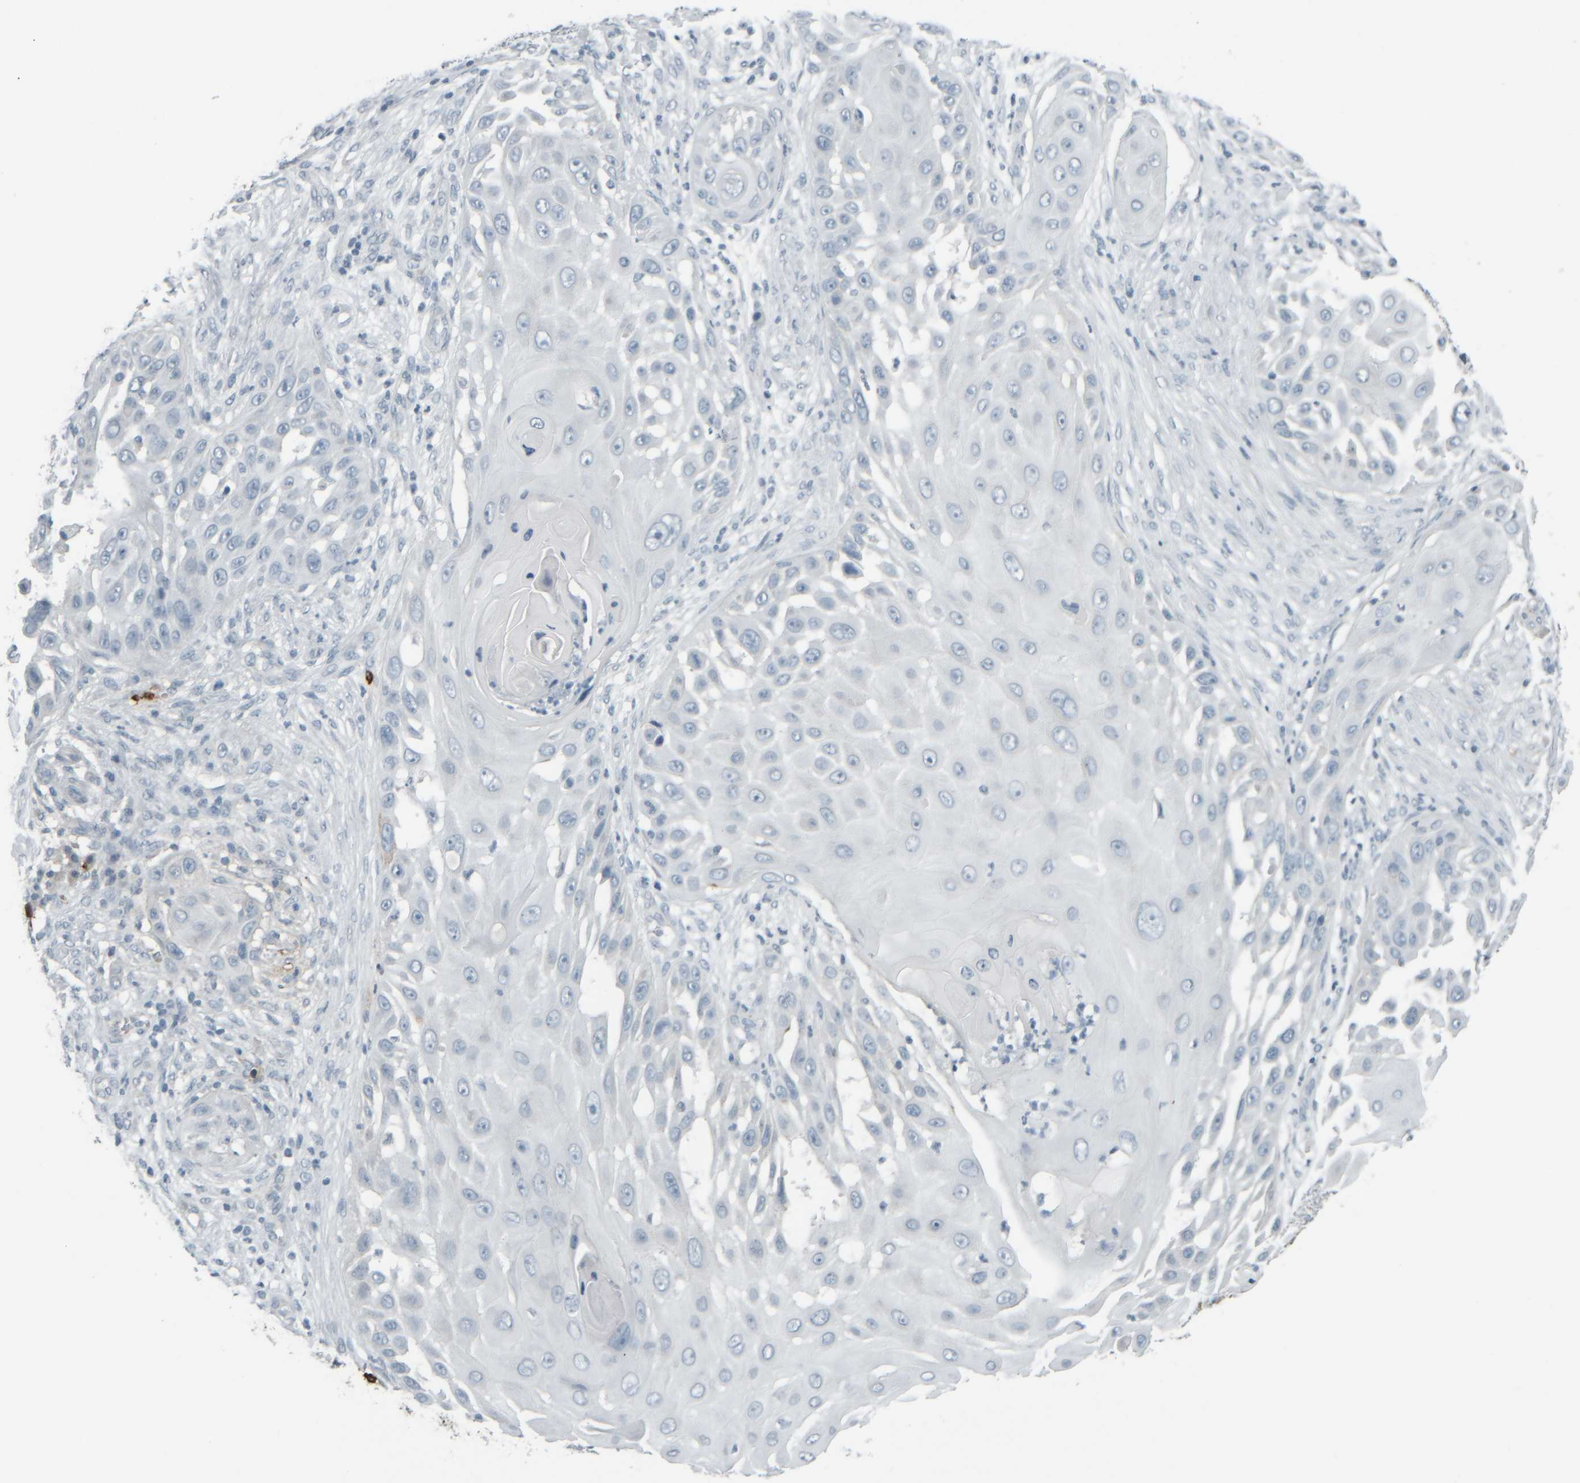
{"staining": {"intensity": "negative", "quantity": "none", "location": "none"}, "tissue": "skin cancer", "cell_type": "Tumor cells", "image_type": "cancer", "snomed": [{"axis": "morphology", "description": "Squamous cell carcinoma, NOS"}, {"axis": "topography", "description": "Skin"}], "caption": "The image displays no staining of tumor cells in squamous cell carcinoma (skin).", "gene": "TPSAB1", "patient": {"sex": "female", "age": 44}}